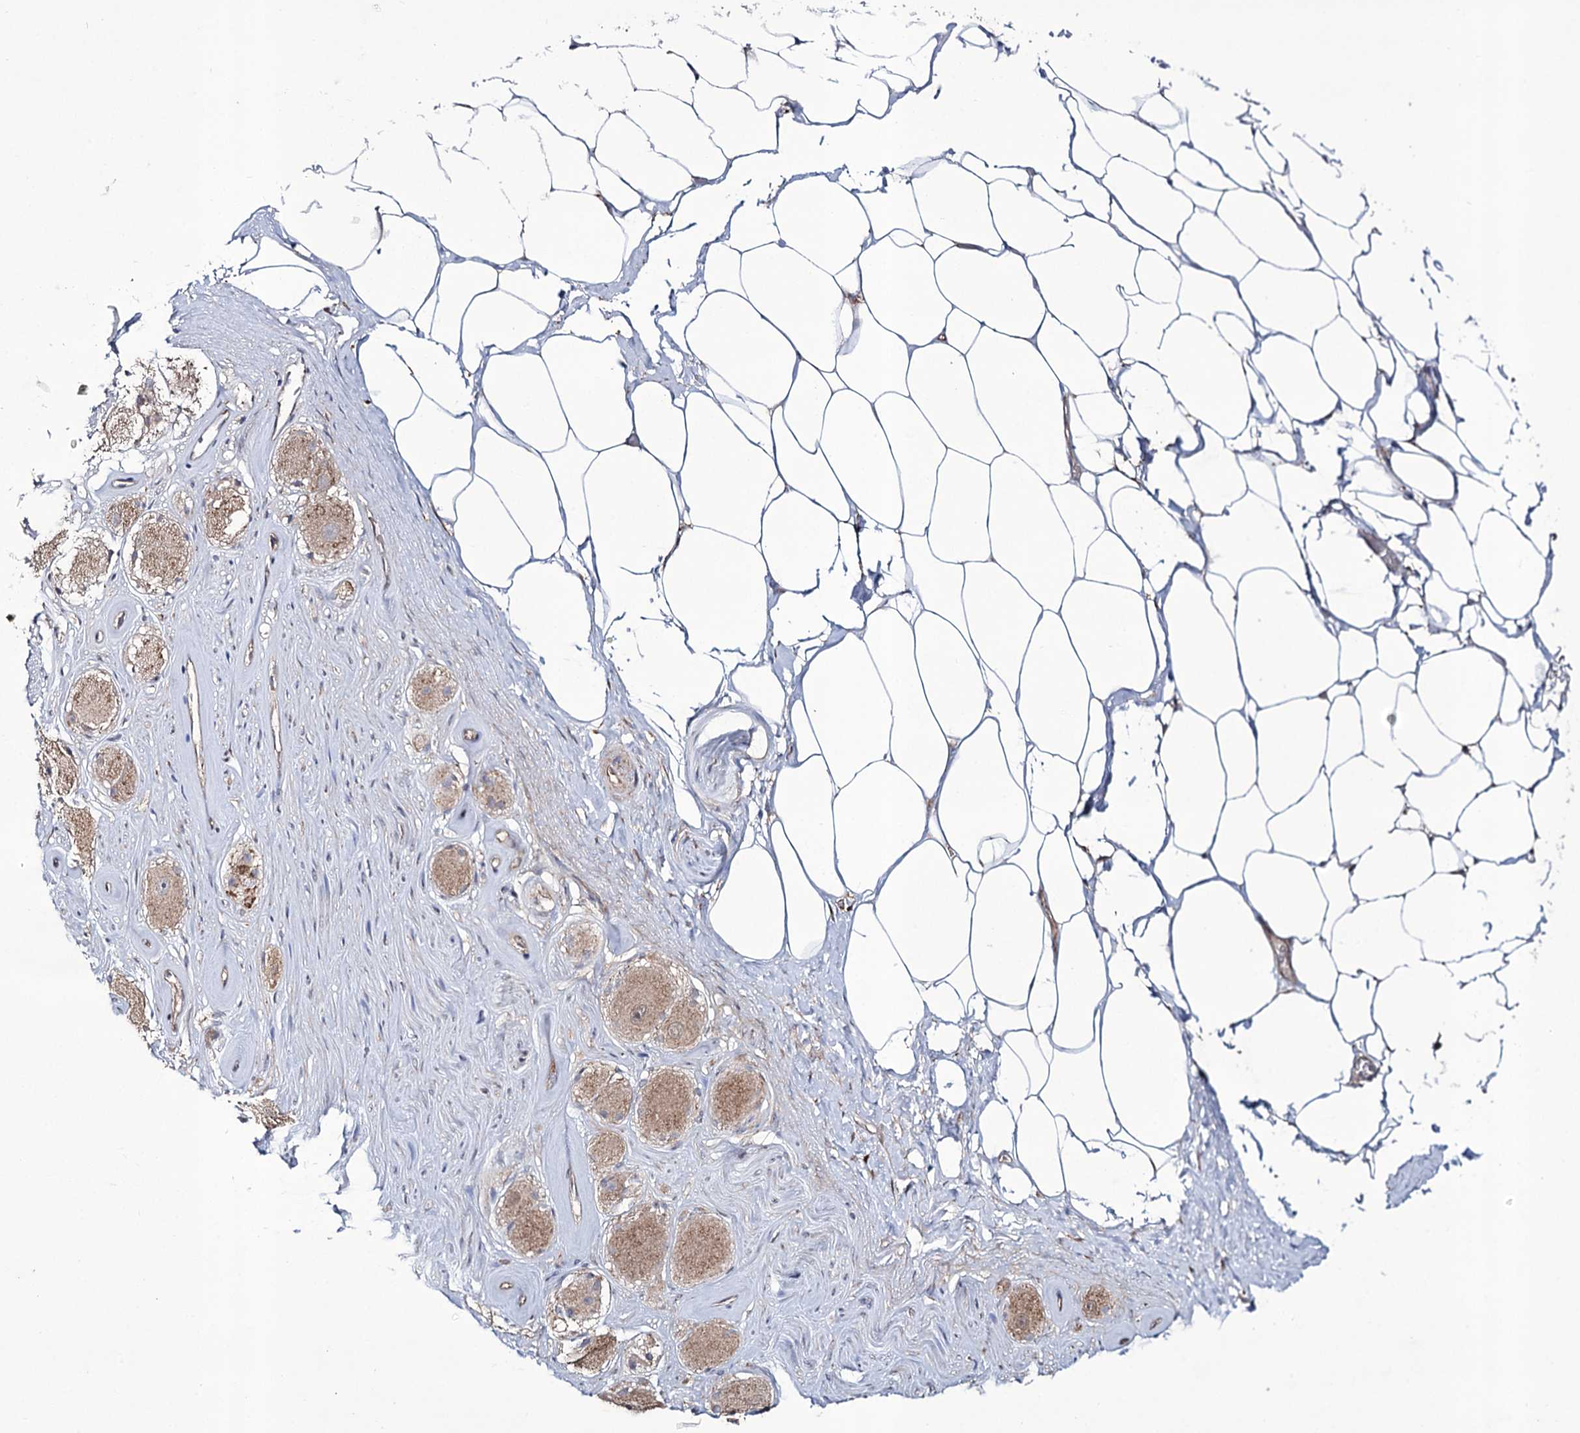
{"staining": {"intensity": "negative", "quantity": "none", "location": "none"}, "tissue": "adipose tissue", "cell_type": "Adipocytes", "image_type": "normal", "snomed": [{"axis": "morphology", "description": "Normal tissue, NOS"}, {"axis": "morphology", "description": "Adenocarcinoma, Low grade"}, {"axis": "topography", "description": "Prostate"}, {"axis": "topography", "description": "Peripheral nerve tissue"}], "caption": "The histopathology image displays no significant positivity in adipocytes of adipose tissue. (DAB (3,3'-diaminobenzidine) IHC with hematoxylin counter stain).", "gene": "REXO2", "patient": {"sex": "male", "age": 63}}